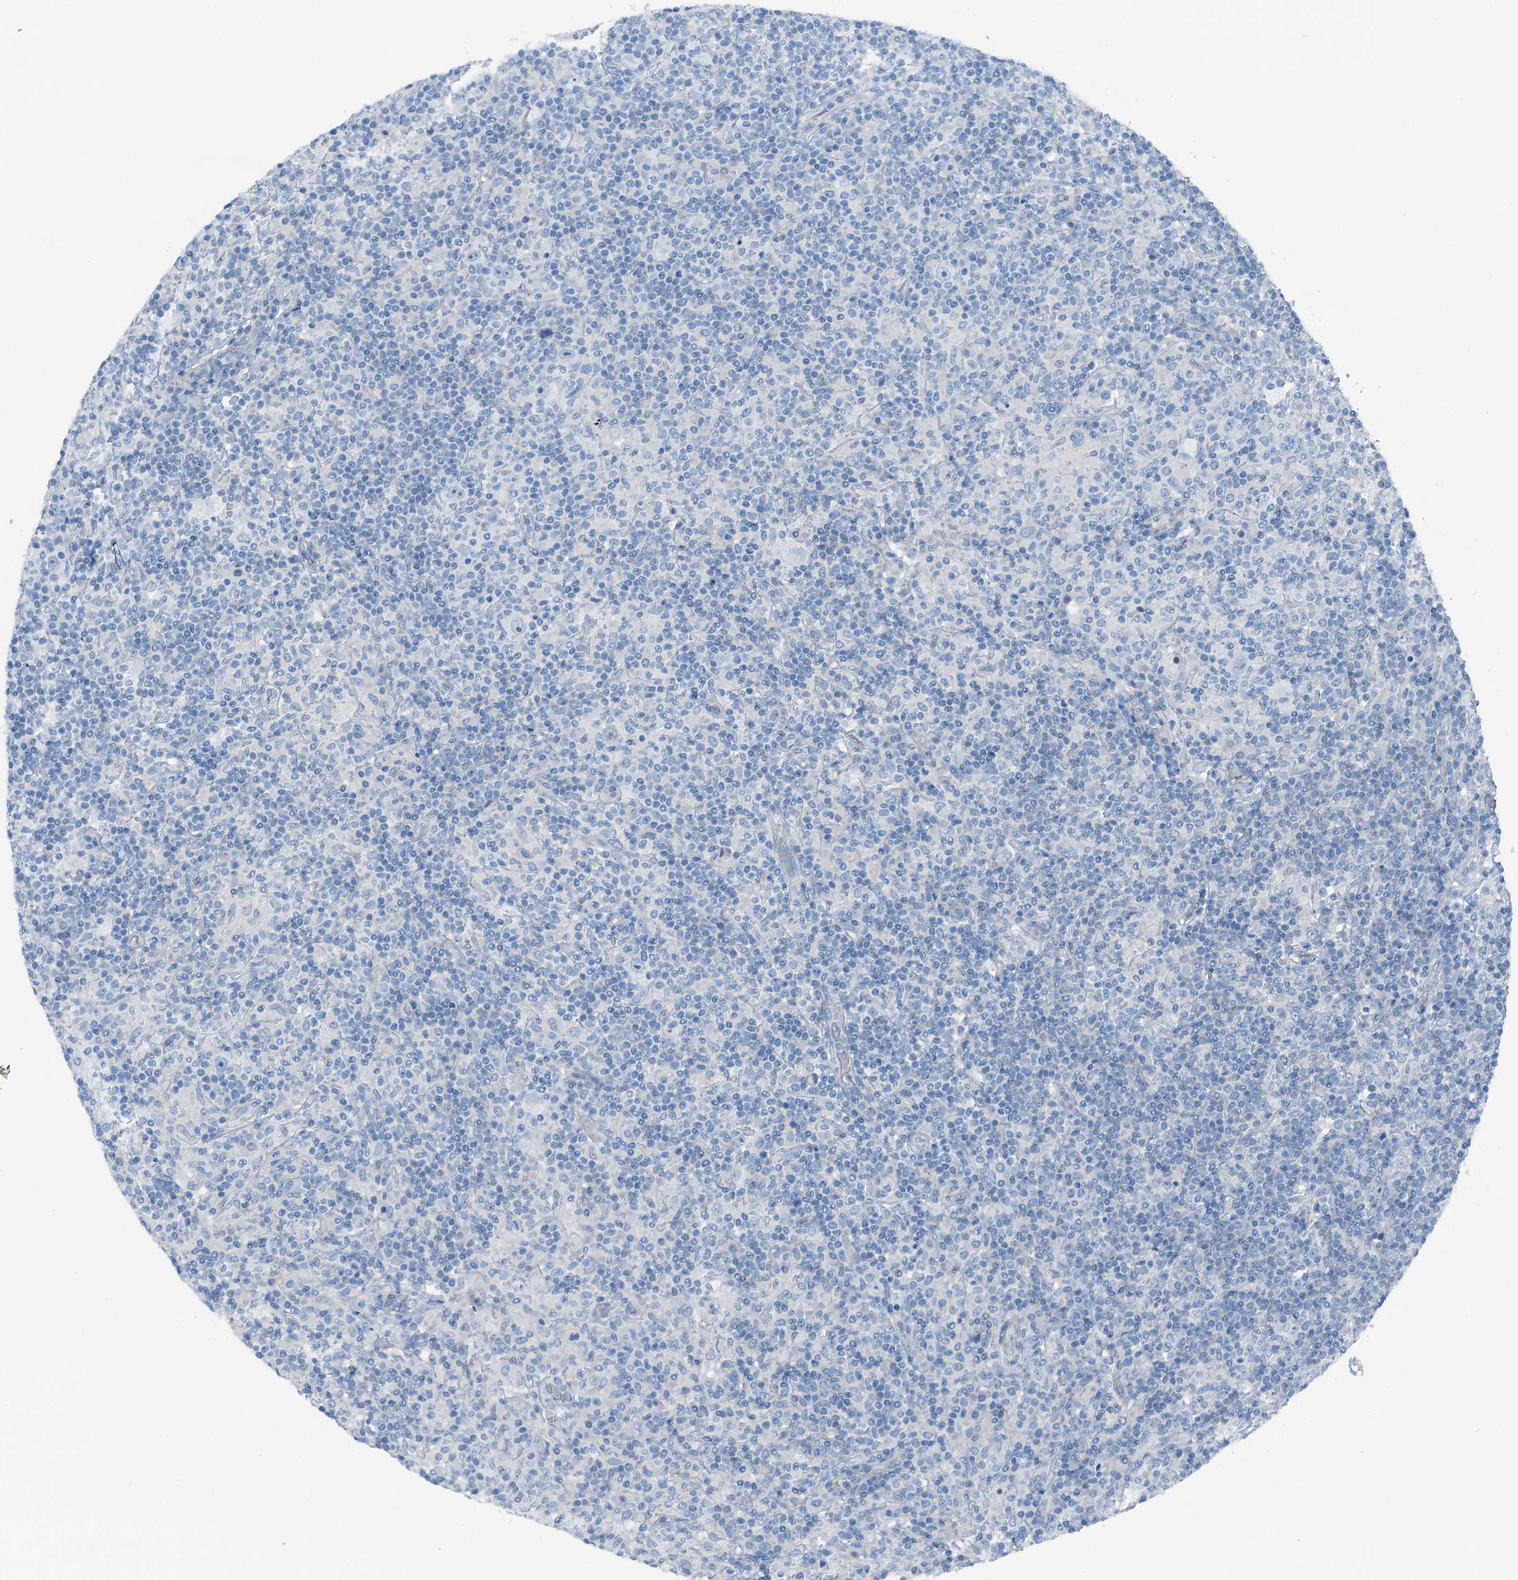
{"staining": {"intensity": "negative", "quantity": "none", "location": "none"}, "tissue": "lymphoma", "cell_type": "Tumor cells", "image_type": "cancer", "snomed": [{"axis": "morphology", "description": "Hodgkin's disease, NOS"}, {"axis": "topography", "description": "Lymph node"}], "caption": "This histopathology image is of Hodgkin's disease stained with immunohistochemistry to label a protein in brown with the nuclei are counter-stained blue. There is no staining in tumor cells. (Brightfield microscopy of DAB immunohistochemistry (IHC) at high magnification).", "gene": "TMOD2", "patient": {"sex": "male", "age": 70}}